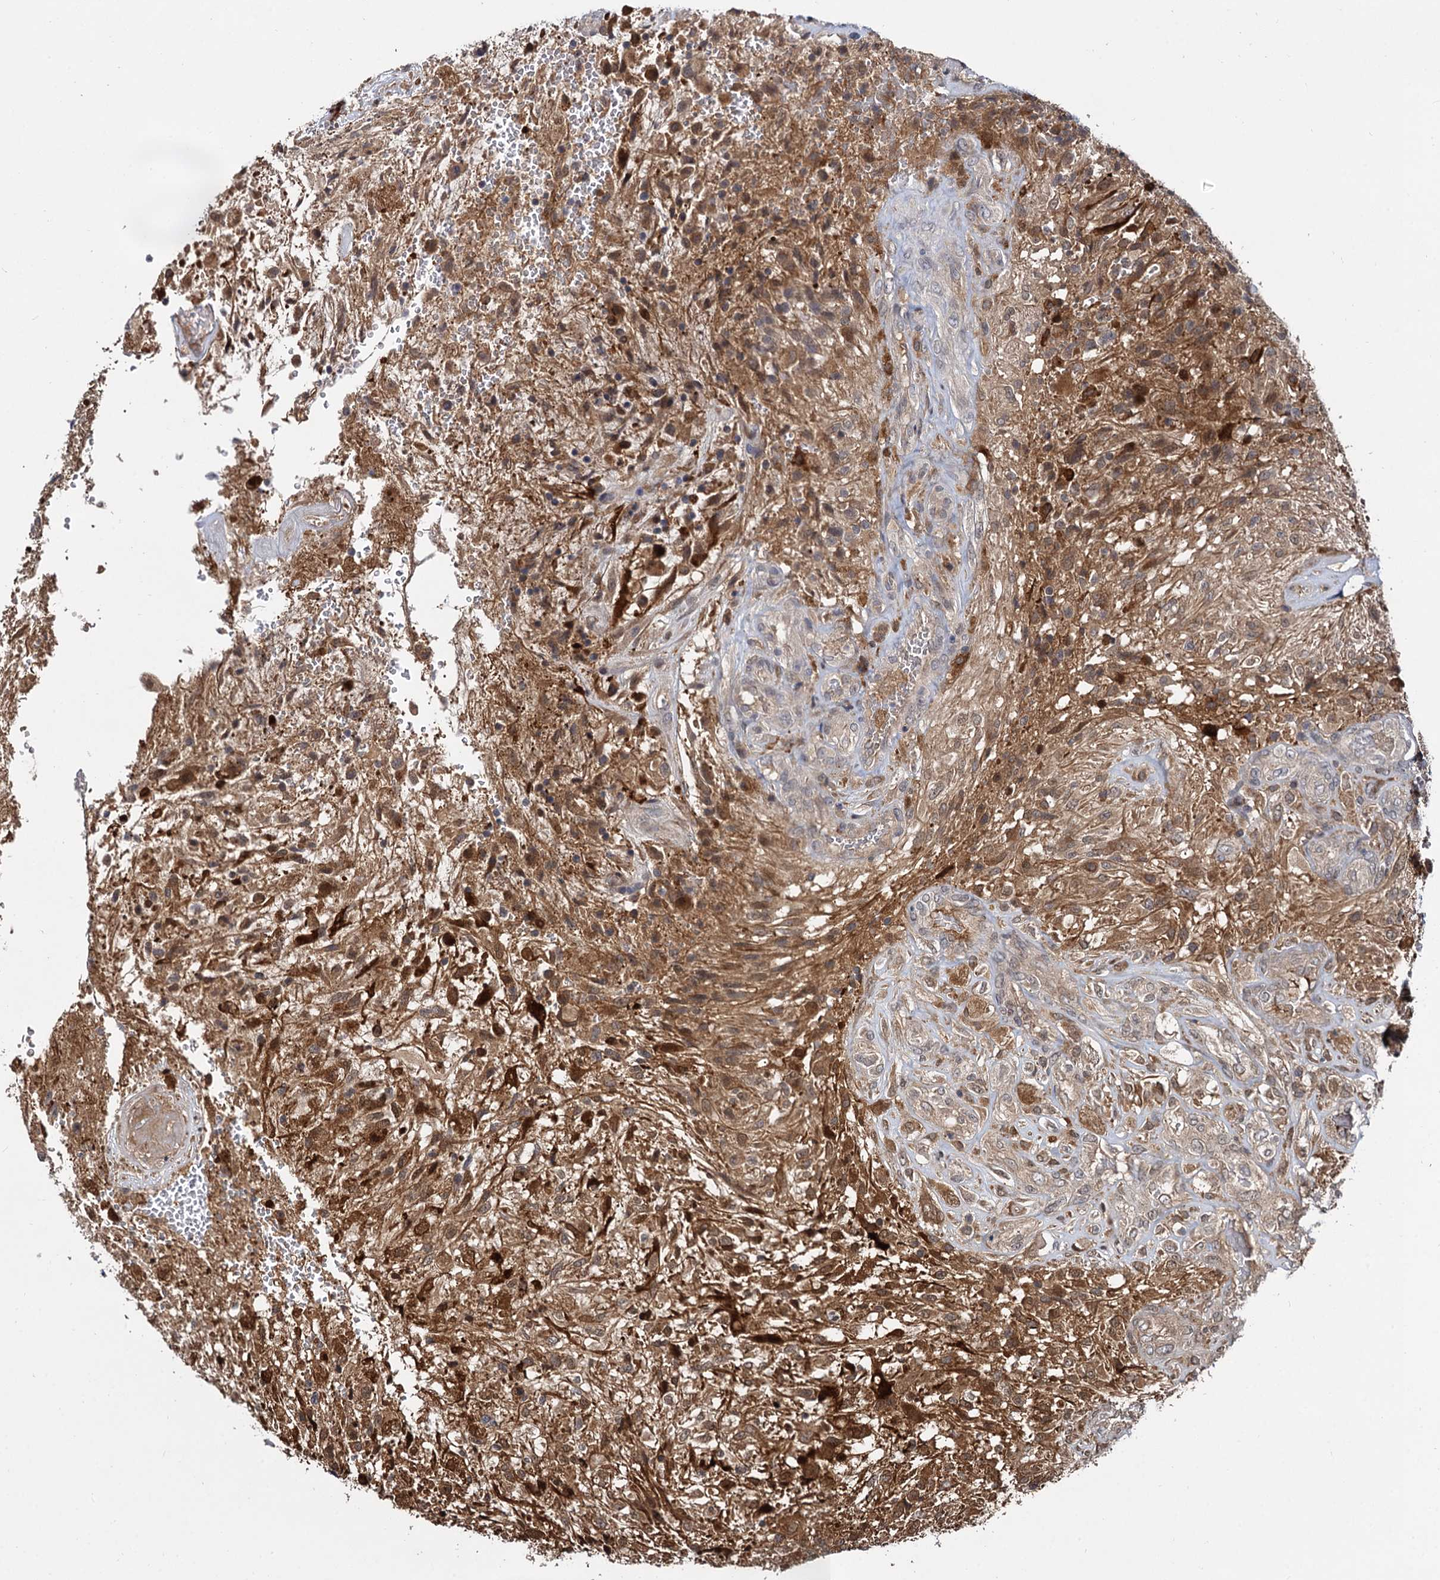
{"staining": {"intensity": "weak", "quantity": "25%-75%", "location": "cytoplasmic/membranous"}, "tissue": "glioma", "cell_type": "Tumor cells", "image_type": "cancer", "snomed": [{"axis": "morphology", "description": "Glioma, malignant, High grade"}, {"axis": "topography", "description": "Brain"}], "caption": "Brown immunohistochemical staining in malignant glioma (high-grade) demonstrates weak cytoplasmic/membranous expression in about 25%-75% of tumor cells.", "gene": "SELENOP", "patient": {"sex": "male", "age": 56}}